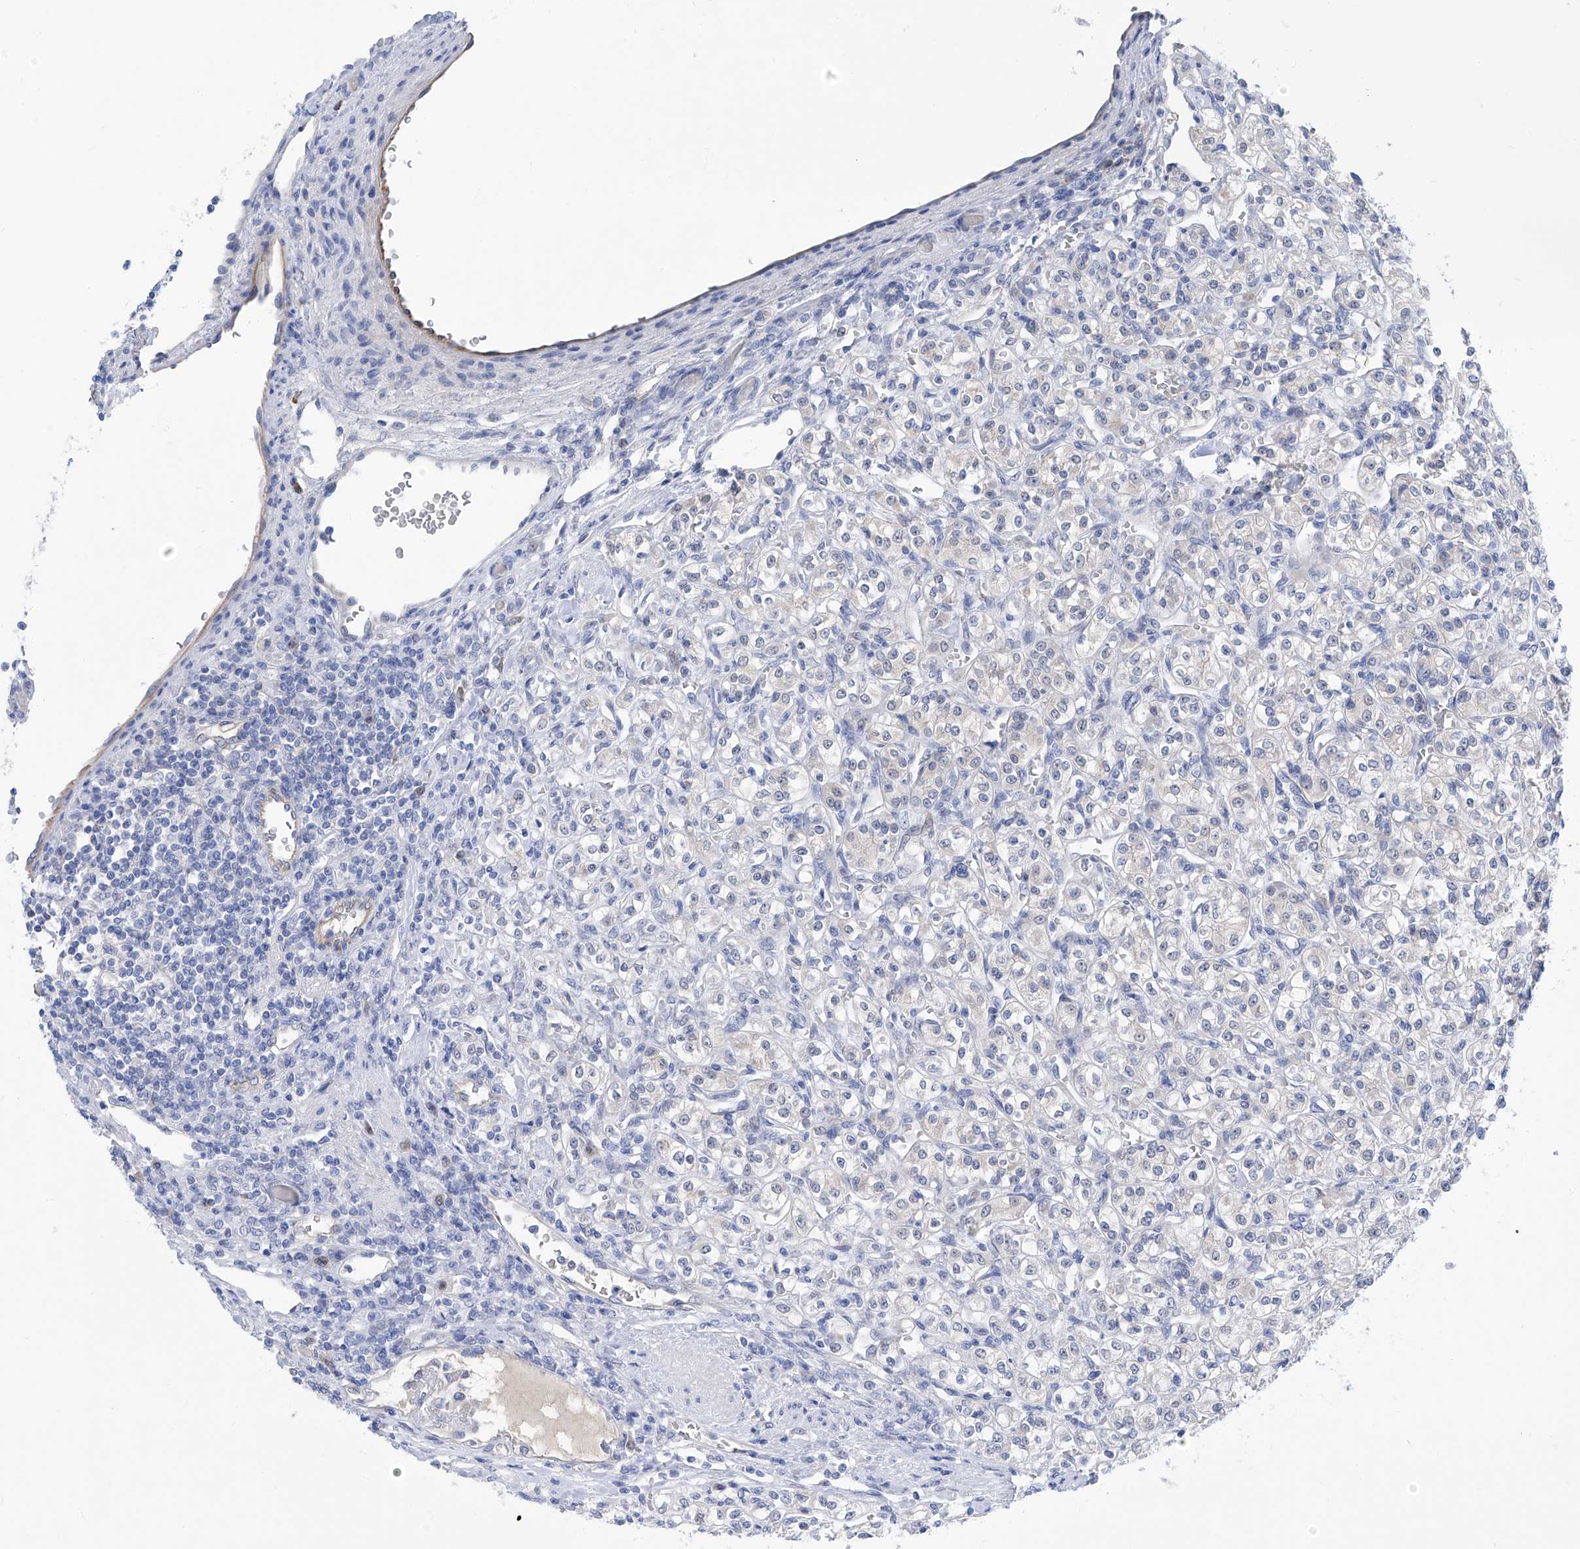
{"staining": {"intensity": "negative", "quantity": "none", "location": "none"}, "tissue": "renal cancer", "cell_type": "Tumor cells", "image_type": "cancer", "snomed": [{"axis": "morphology", "description": "Adenocarcinoma, NOS"}, {"axis": "topography", "description": "Kidney"}], "caption": "This is a histopathology image of IHC staining of adenocarcinoma (renal), which shows no expression in tumor cells.", "gene": "PGM3", "patient": {"sex": "male", "age": 77}}